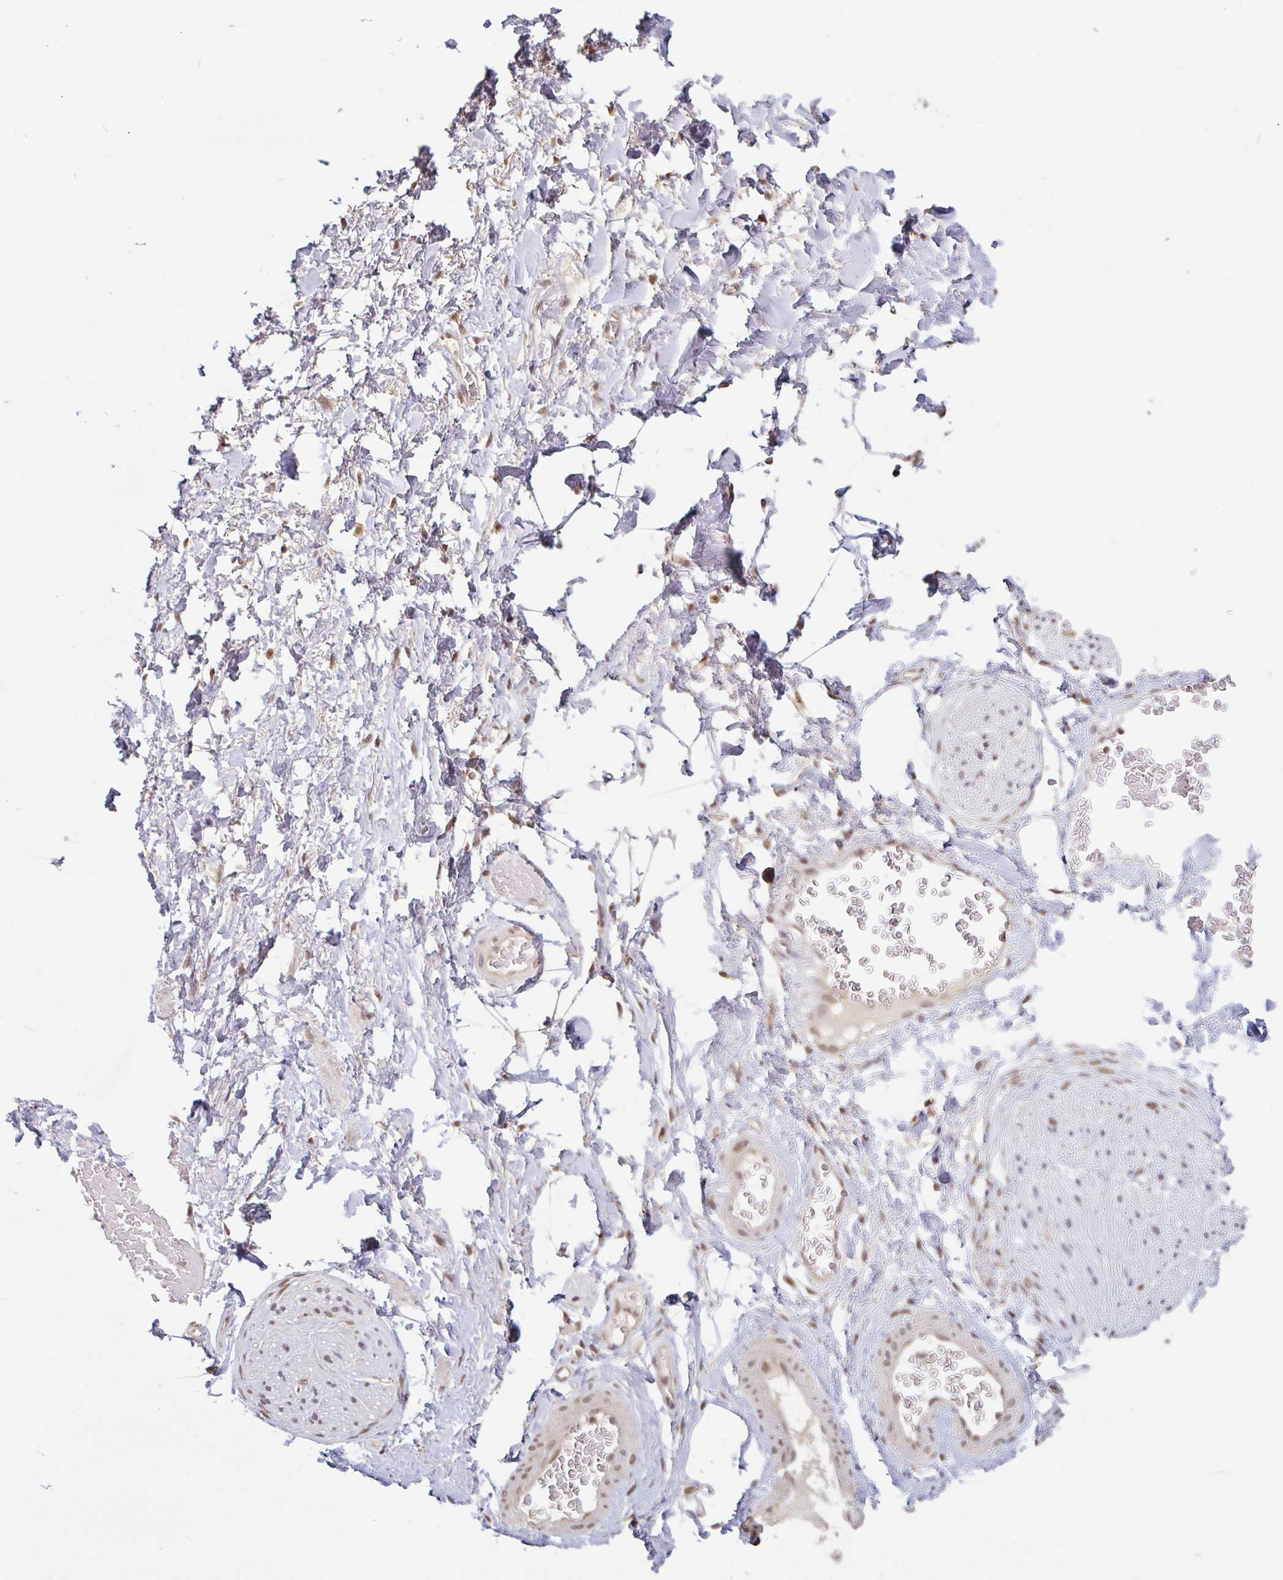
{"staining": {"intensity": "negative", "quantity": "none", "location": "none"}, "tissue": "adipose tissue", "cell_type": "Adipocytes", "image_type": "normal", "snomed": [{"axis": "morphology", "description": "Normal tissue, NOS"}, {"axis": "topography", "description": "Vagina"}, {"axis": "topography", "description": "Peripheral nerve tissue"}], "caption": "DAB (3,3'-diaminobenzidine) immunohistochemical staining of benign human adipose tissue shows no significant expression in adipocytes. The staining was performed using DAB to visualize the protein expression in brown, while the nuclei were stained in blue with hematoxylin (Magnification: 20x).", "gene": "DR1", "patient": {"sex": "female", "age": 71}}